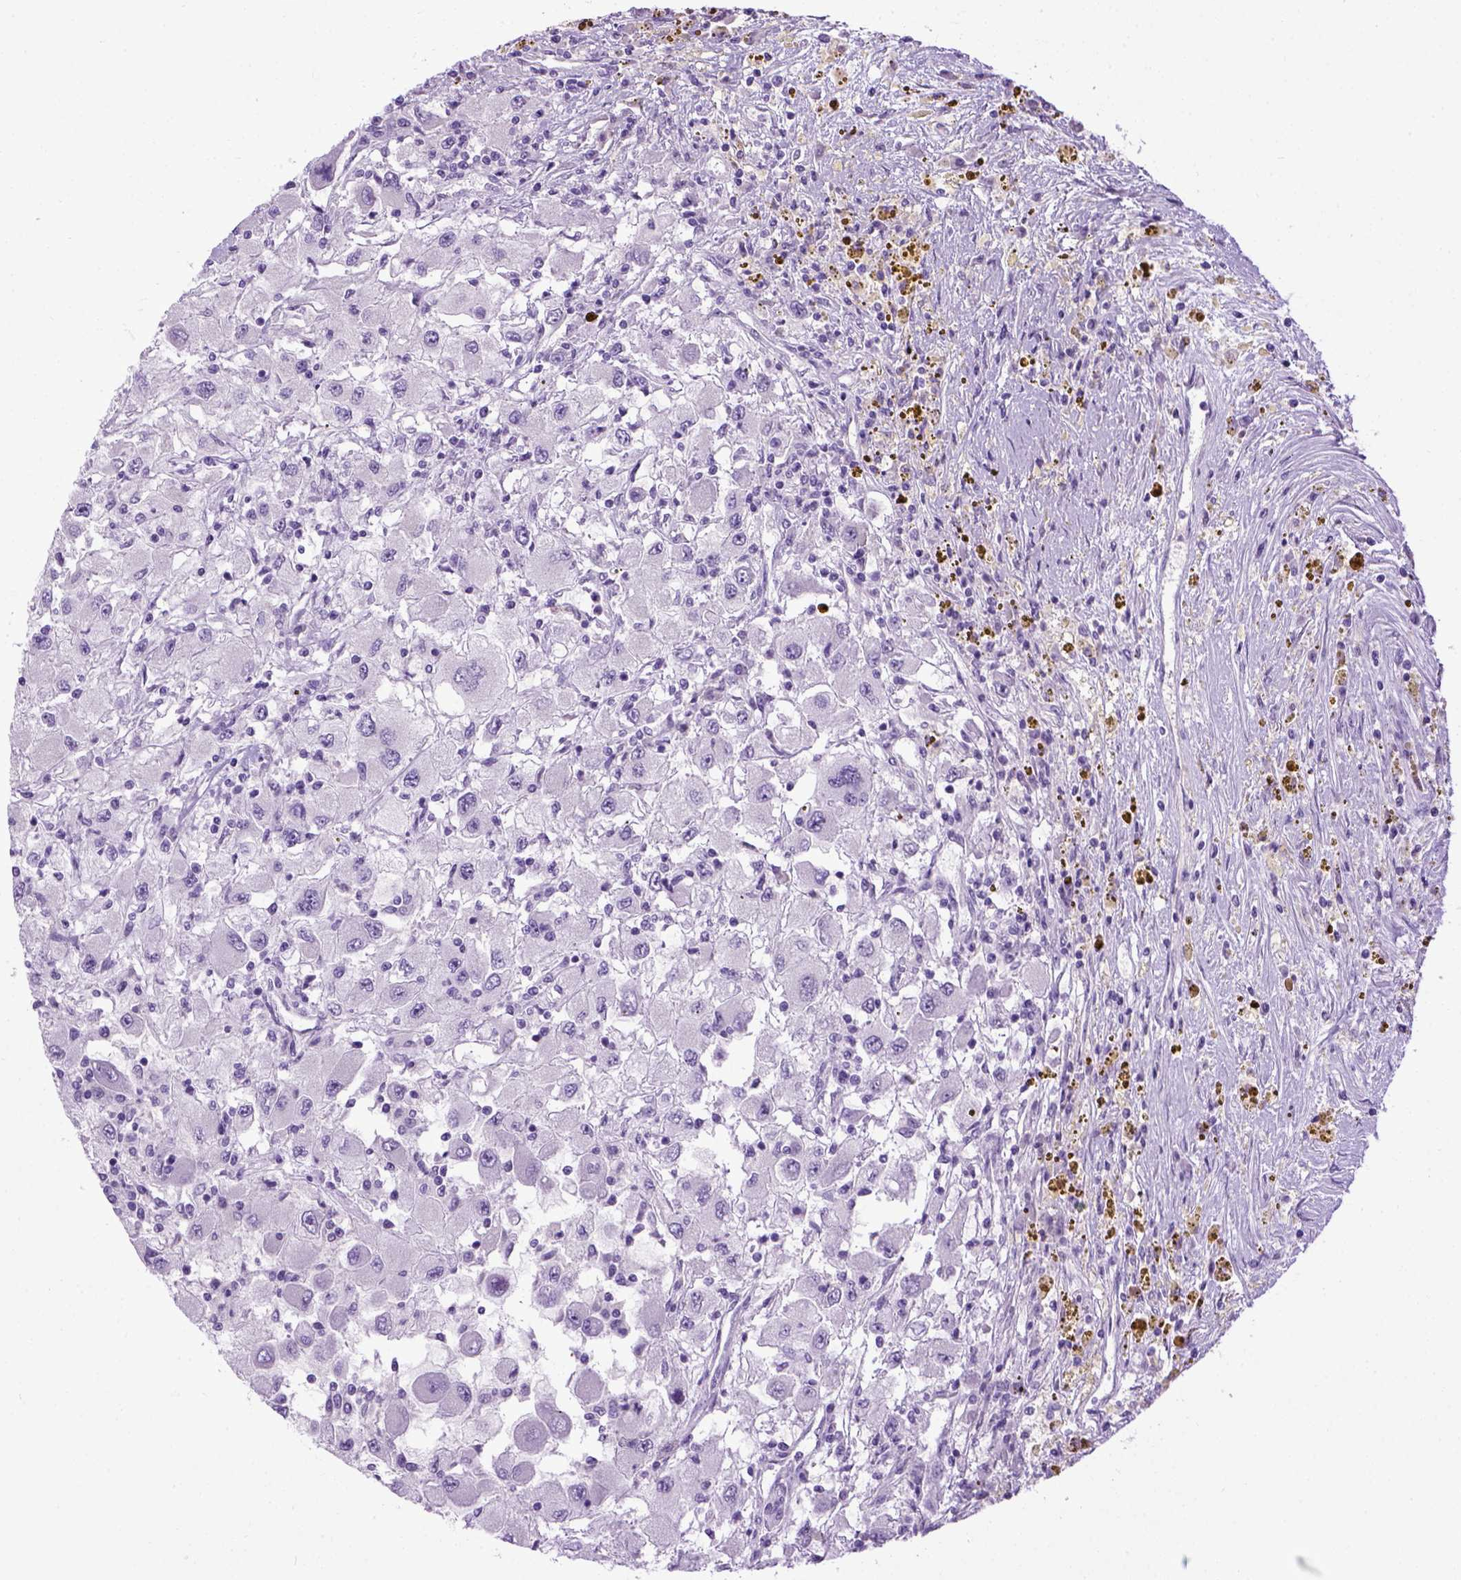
{"staining": {"intensity": "negative", "quantity": "none", "location": "none"}, "tissue": "renal cancer", "cell_type": "Tumor cells", "image_type": "cancer", "snomed": [{"axis": "morphology", "description": "Adenocarcinoma, NOS"}, {"axis": "topography", "description": "Kidney"}], "caption": "High magnification brightfield microscopy of renal cancer (adenocarcinoma) stained with DAB (brown) and counterstained with hematoxylin (blue): tumor cells show no significant staining.", "gene": "CDH1", "patient": {"sex": "female", "age": 67}}